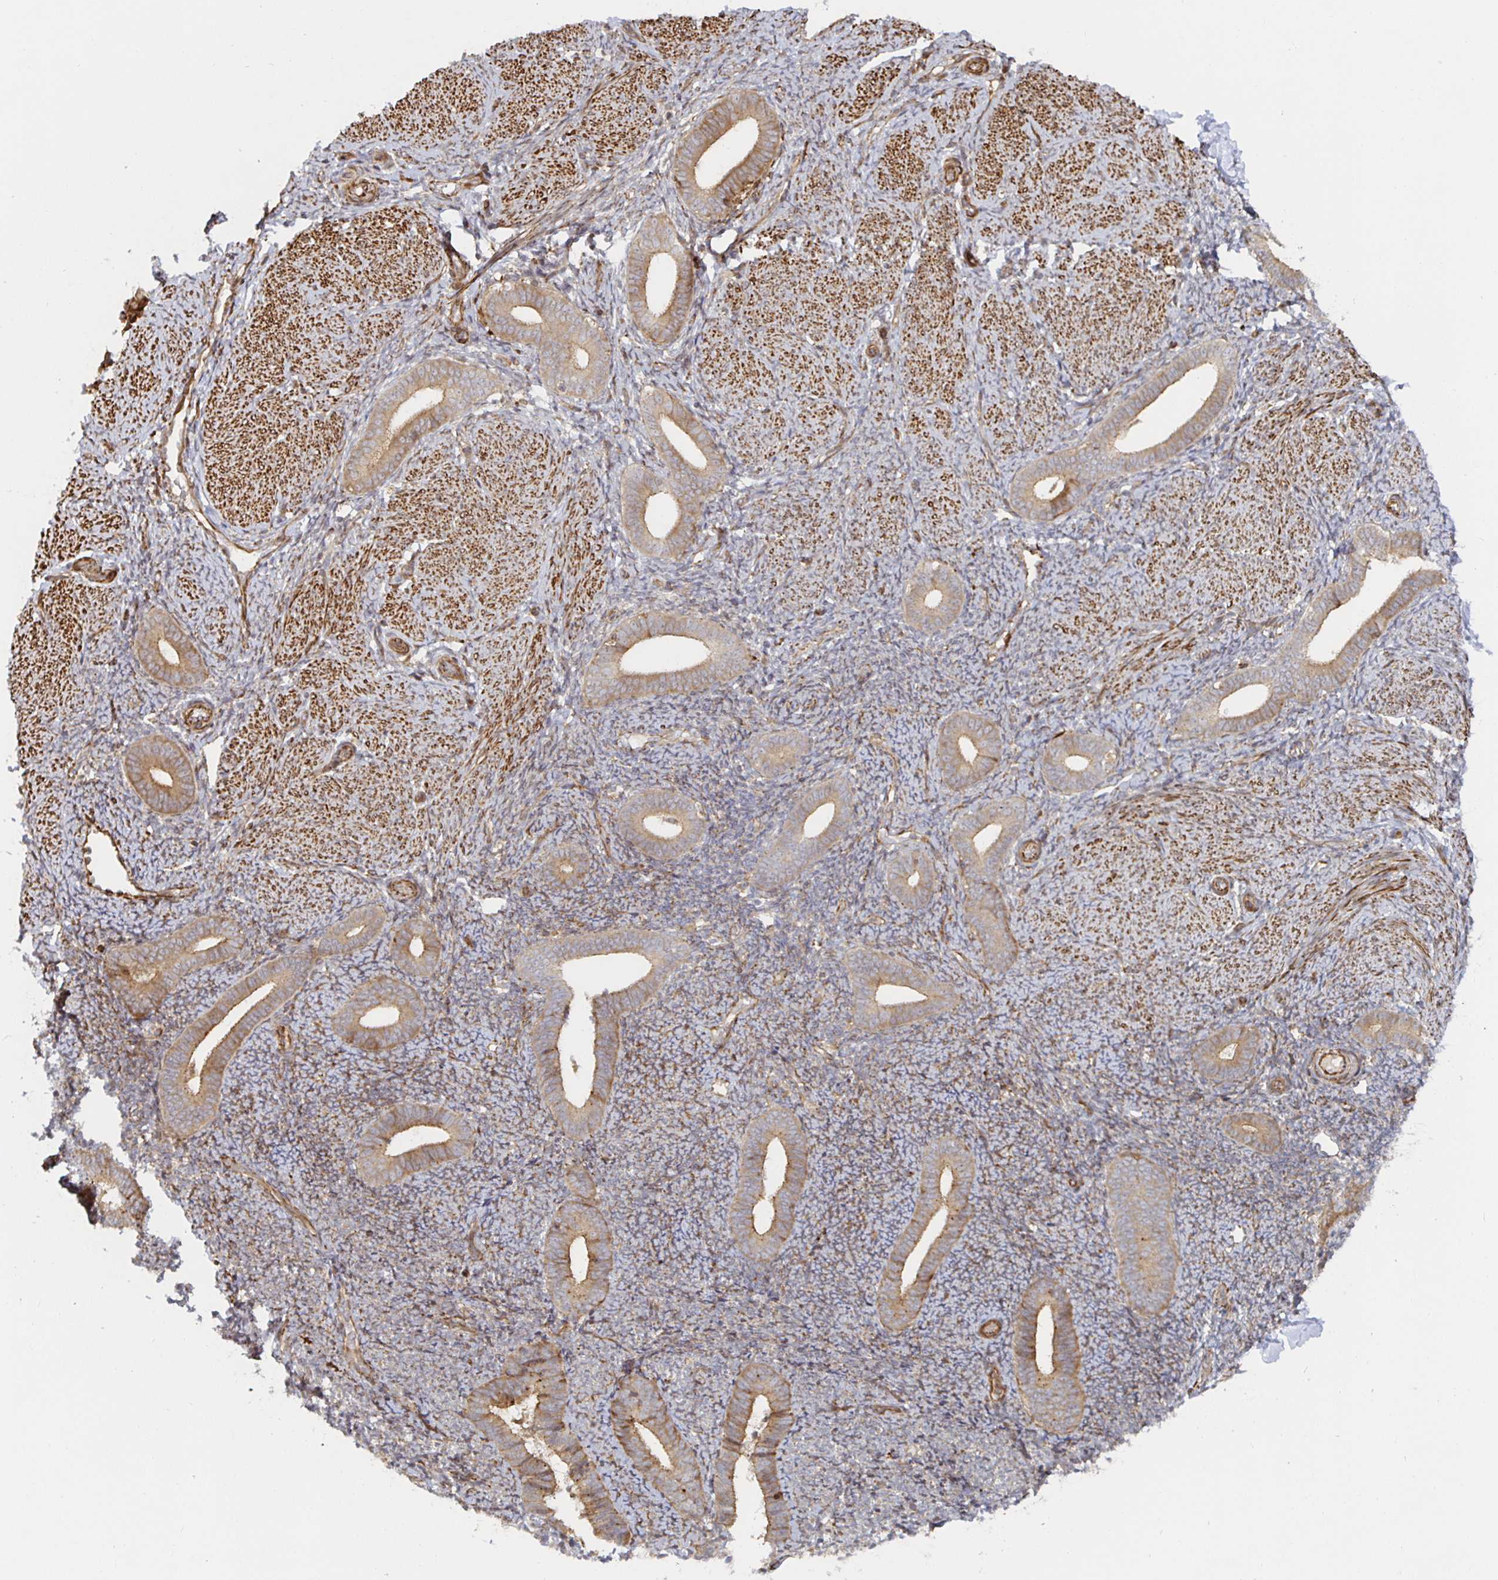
{"staining": {"intensity": "moderate", "quantity": "25%-75%", "location": "cytoplasmic/membranous"}, "tissue": "endometrium", "cell_type": "Cells in endometrial stroma", "image_type": "normal", "snomed": [{"axis": "morphology", "description": "Normal tissue, NOS"}, {"axis": "topography", "description": "Endometrium"}], "caption": "Immunohistochemical staining of benign endometrium displays medium levels of moderate cytoplasmic/membranous expression in about 25%-75% of cells in endometrial stroma.", "gene": "STRAP", "patient": {"sex": "female", "age": 39}}